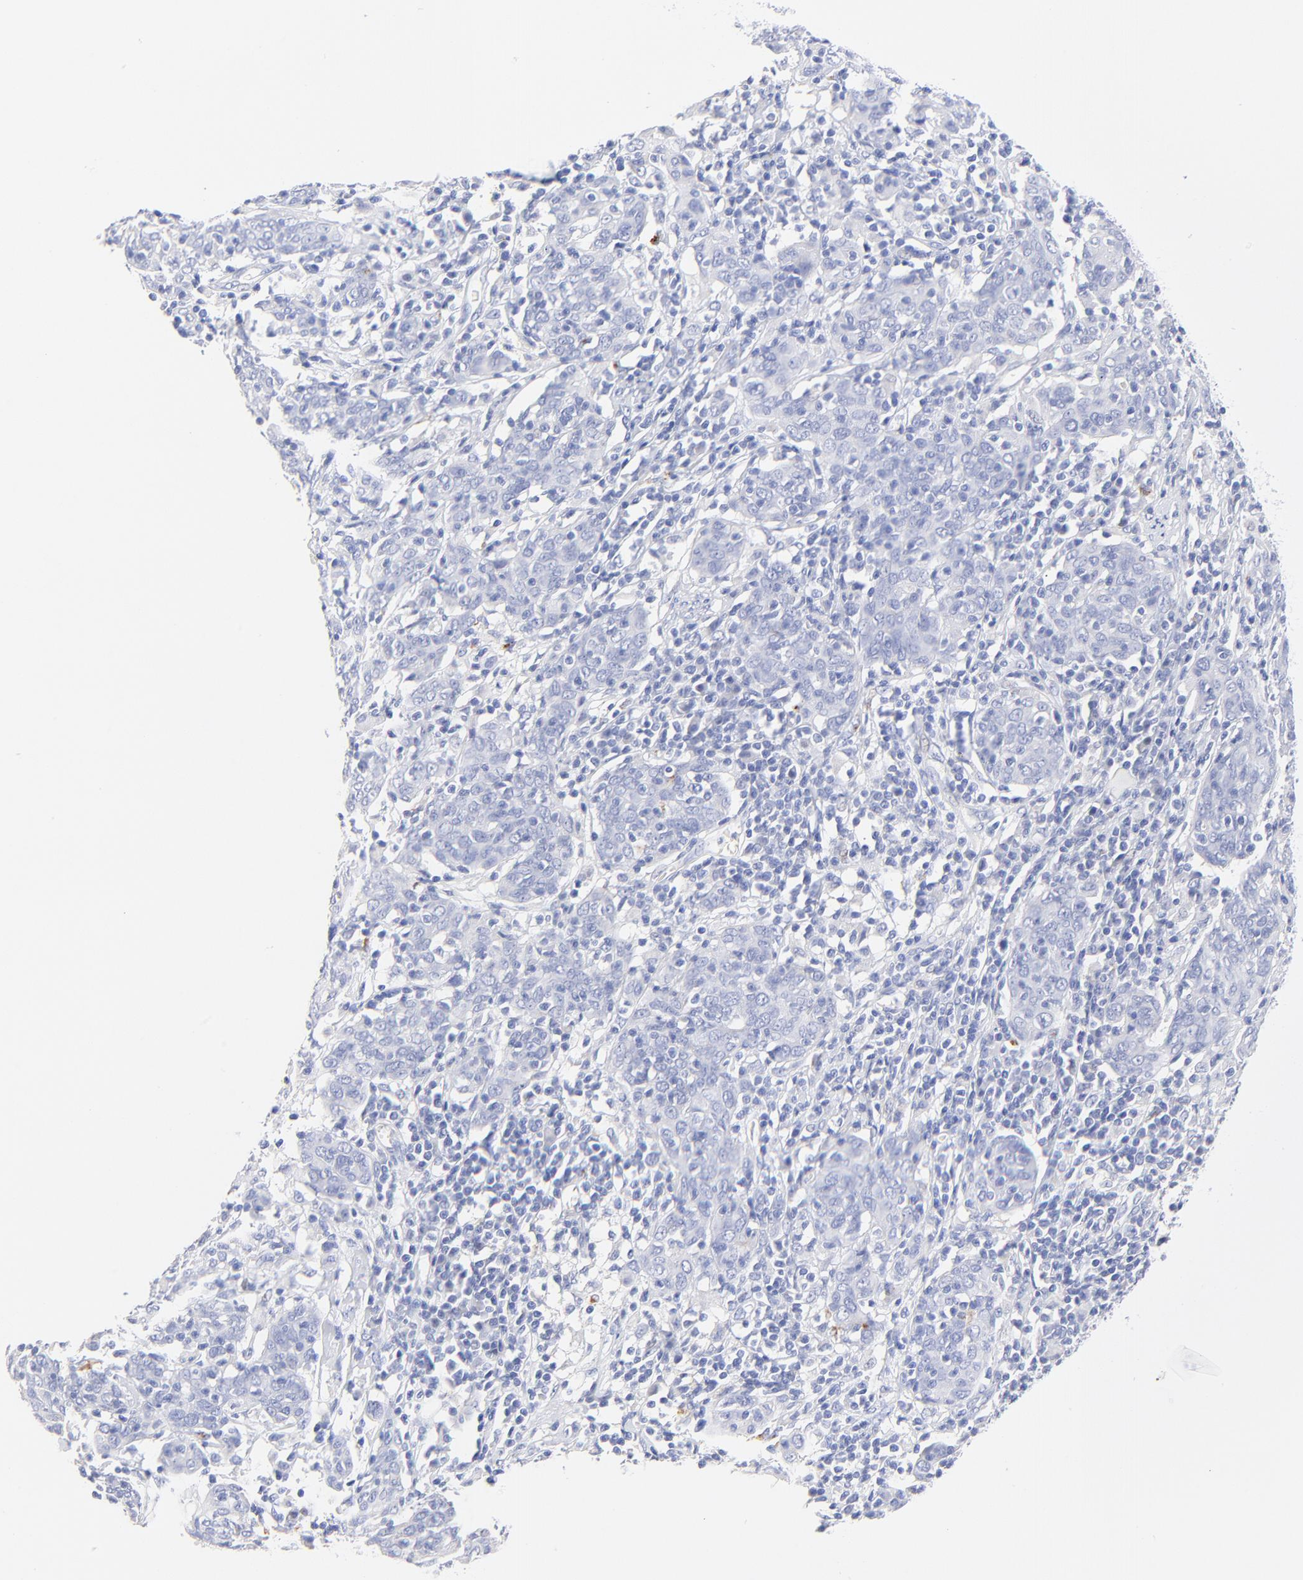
{"staining": {"intensity": "negative", "quantity": "none", "location": "none"}, "tissue": "cervical cancer", "cell_type": "Tumor cells", "image_type": "cancer", "snomed": [{"axis": "morphology", "description": "Normal tissue, NOS"}, {"axis": "morphology", "description": "Squamous cell carcinoma, NOS"}, {"axis": "topography", "description": "Cervix"}], "caption": "DAB immunohistochemical staining of human cervical squamous cell carcinoma reveals no significant expression in tumor cells.", "gene": "SULT4A1", "patient": {"sex": "female", "age": 67}}